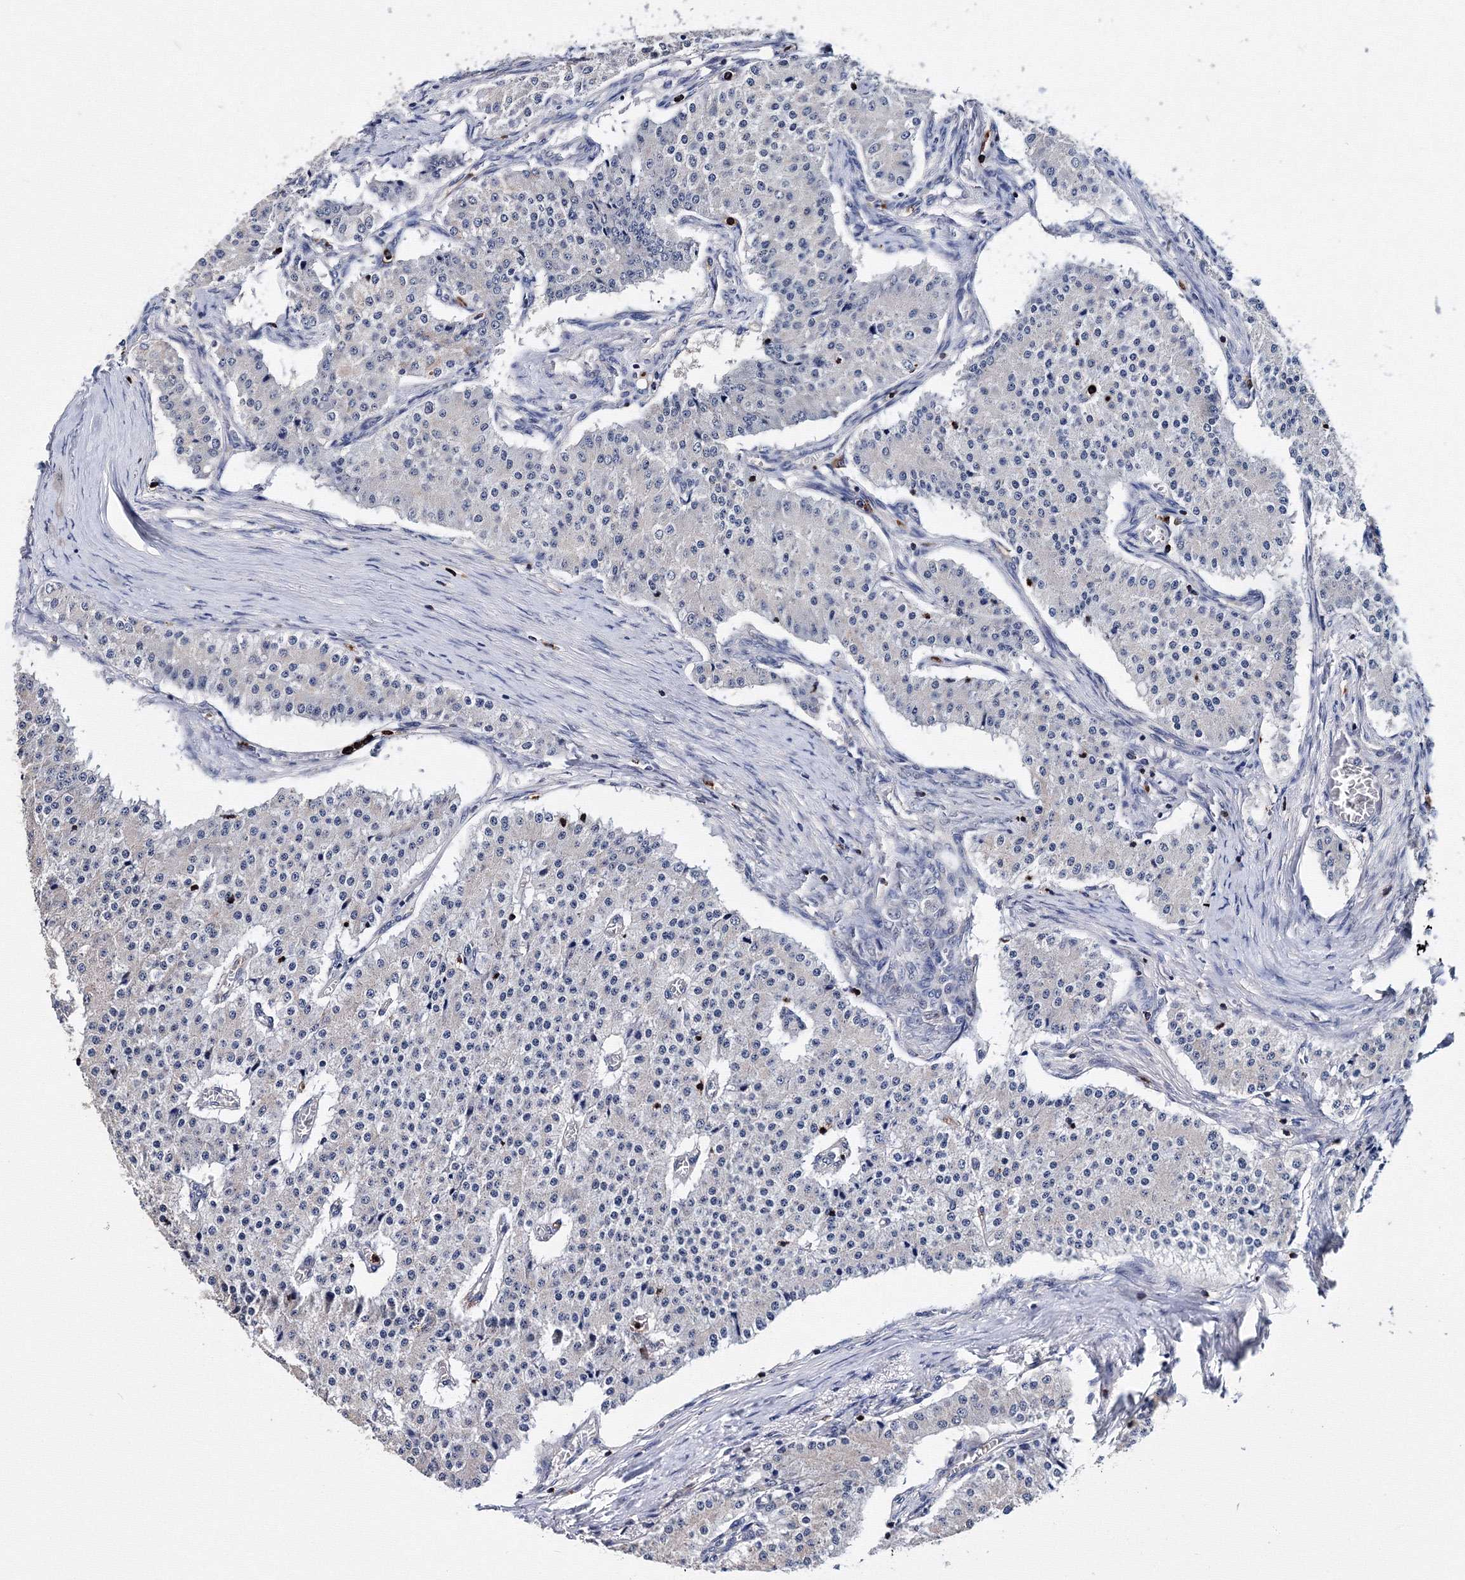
{"staining": {"intensity": "negative", "quantity": "none", "location": "none"}, "tissue": "carcinoid", "cell_type": "Tumor cells", "image_type": "cancer", "snomed": [{"axis": "morphology", "description": "Carcinoid, malignant, NOS"}, {"axis": "topography", "description": "Colon"}], "caption": "Immunohistochemistry (IHC) micrograph of human carcinoid (malignant) stained for a protein (brown), which exhibits no staining in tumor cells.", "gene": "PHYKPL", "patient": {"sex": "female", "age": 52}}